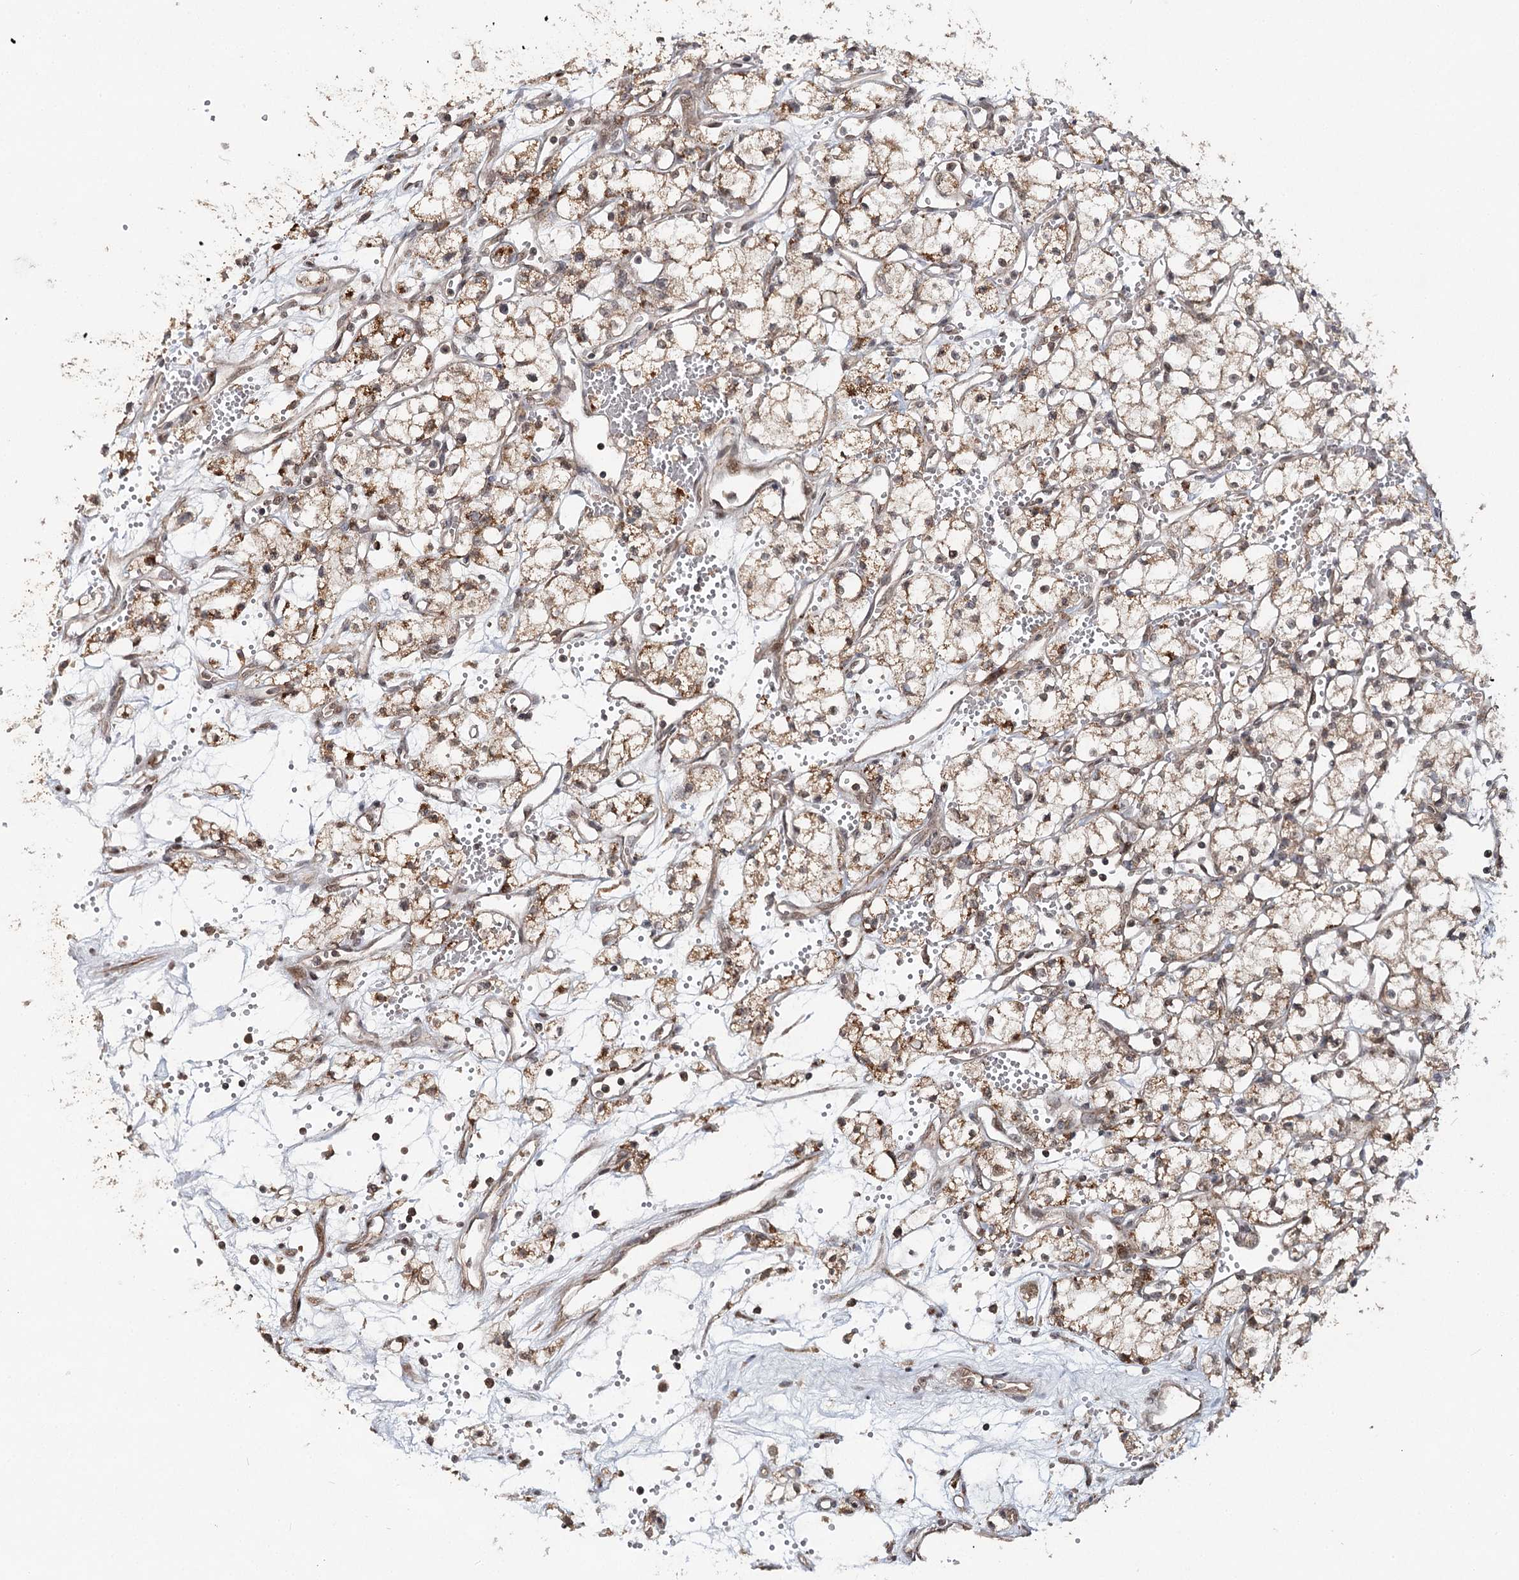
{"staining": {"intensity": "moderate", "quantity": "25%-75%", "location": "cytoplasmic/membranous"}, "tissue": "renal cancer", "cell_type": "Tumor cells", "image_type": "cancer", "snomed": [{"axis": "morphology", "description": "Adenocarcinoma, NOS"}, {"axis": "topography", "description": "Kidney"}], "caption": "Brown immunohistochemical staining in renal cancer (adenocarcinoma) reveals moderate cytoplasmic/membranous expression in approximately 25%-75% of tumor cells.", "gene": "ZNRF3", "patient": {"sex": "male", "age": 59}}